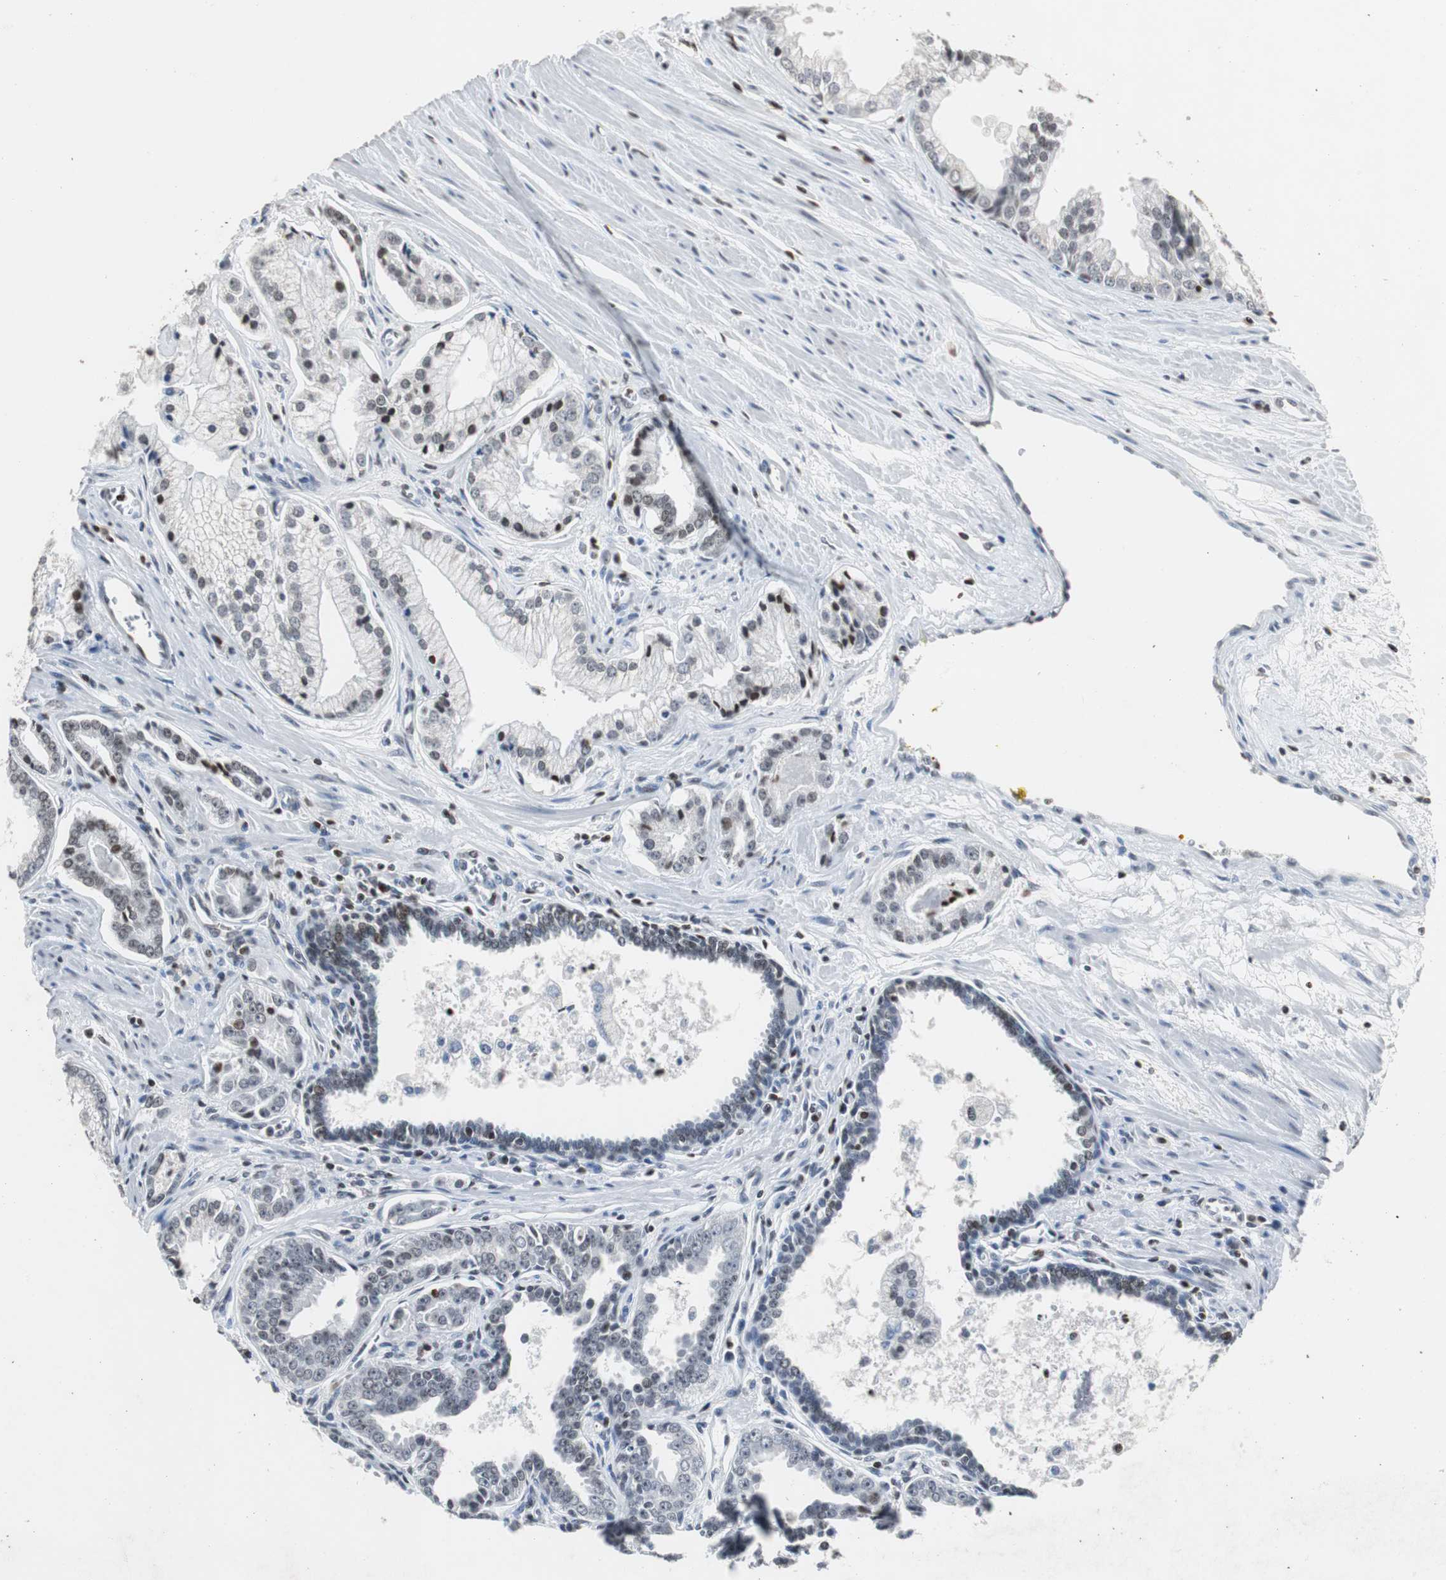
{"staining": {"intensity": "strong", "quantity": "<25%", "location": "nuclear"}, "tissue": "prostate cancer", "cell_type": "Tumor cells", "image_type": "cancer", "snomed": [{"axis": "morphology", "description": "Adenocarcinoma, High grade"}, {"axis": "topography", "description": "Prostate"}], "caption": "An IHC image of neoplastic tissue is shown. Protein staining in brown highlights strong nuclear positivity in high-grade adenocarcinoma (prostate) within tumor cells. The protein is shown in brown color, while the nuclei are stained blue.", "gene": "PAXIP1", "patient": {"sex": "male", "age": 67}}